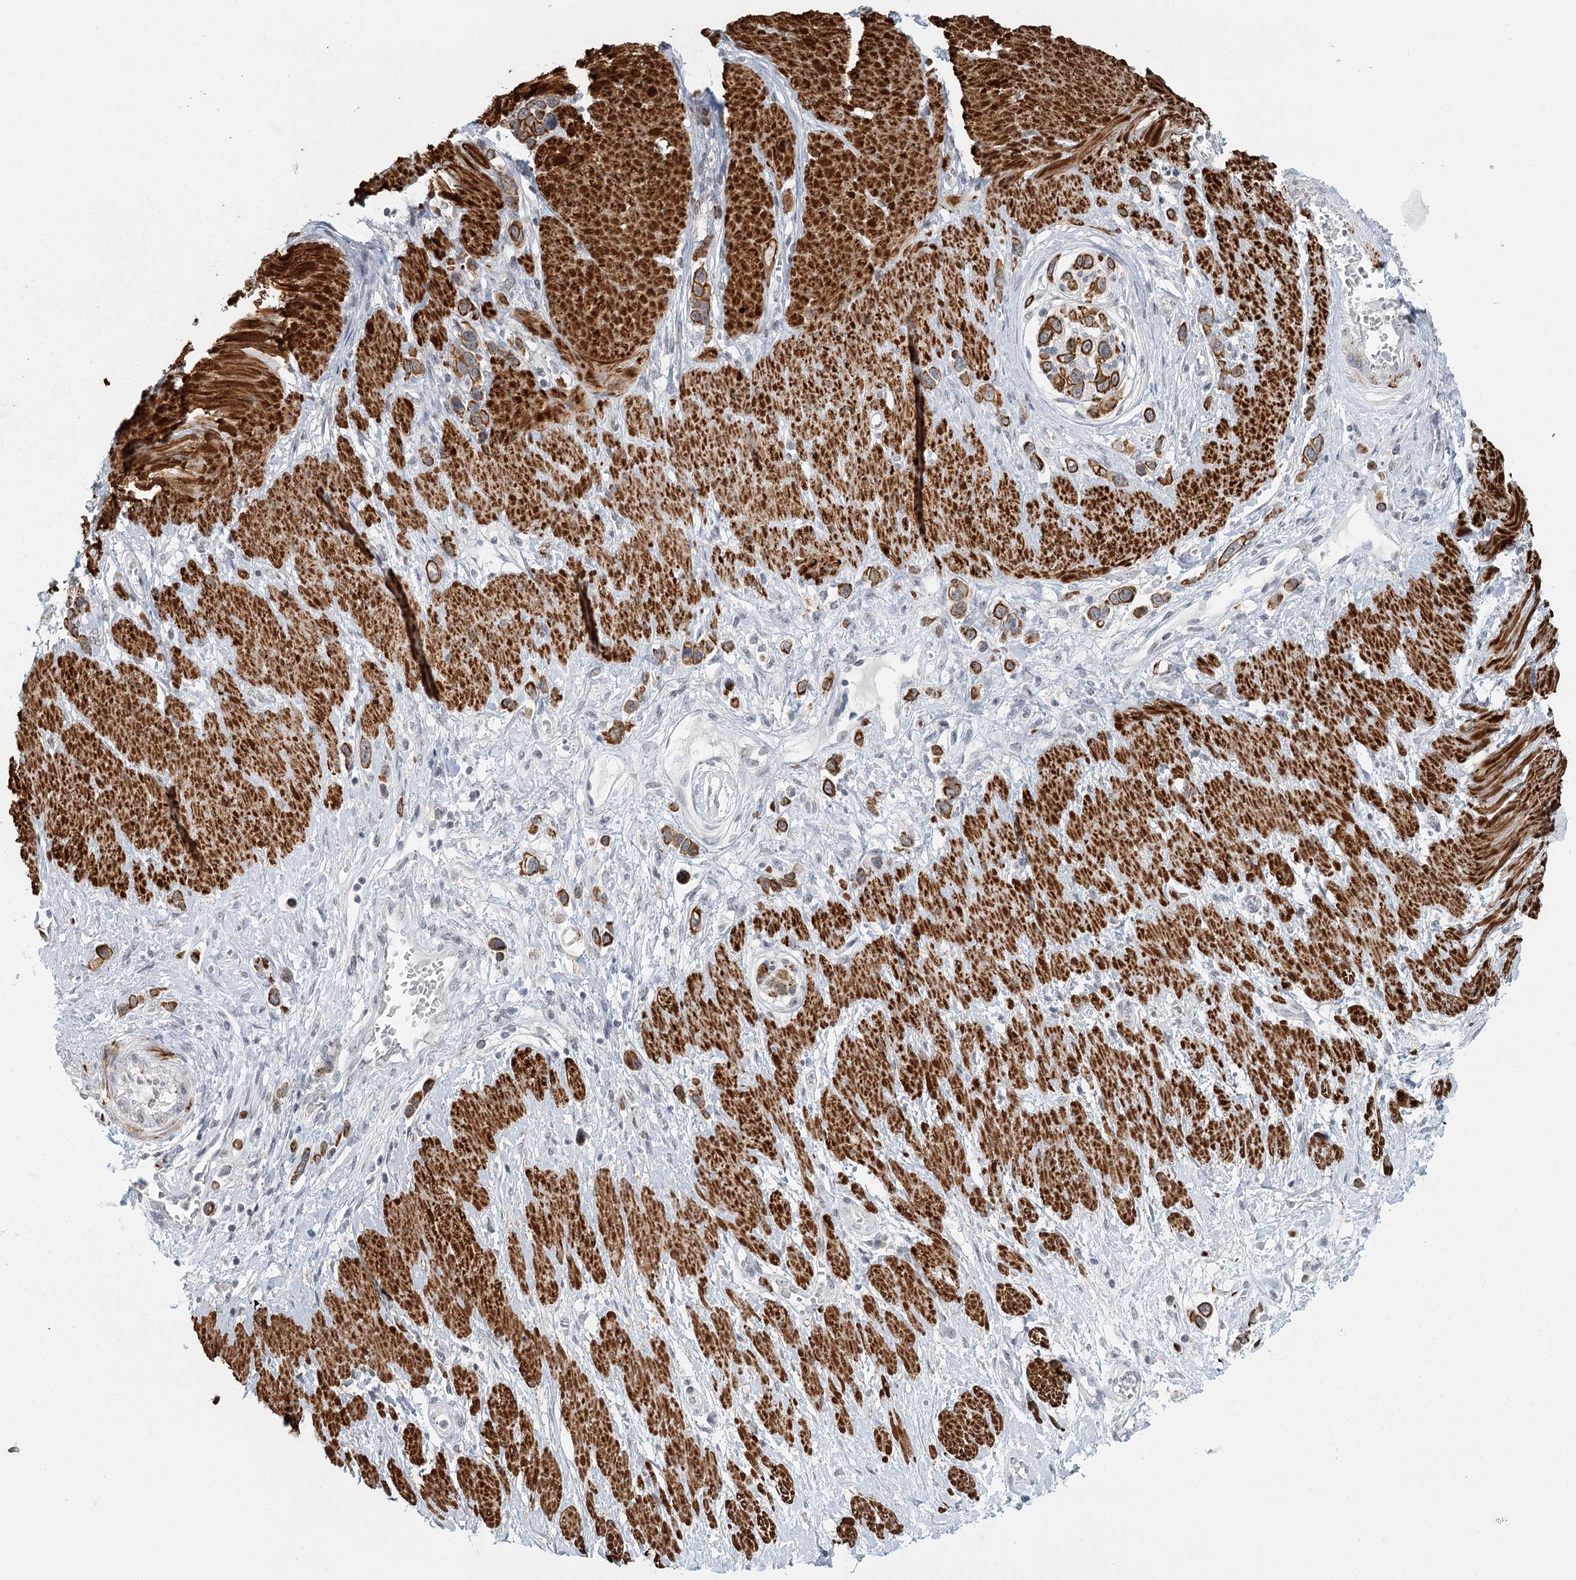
{"staining": {"intensity": "moderate", "quantity": ">75%", "location": "cytoplasmic/membranous"}, "tissue": "stomach cancer", "cell_type": "Tumor cells", "image_type": "cancer", "snomed": [{"axis": "morphology", "description": "Normal tissue, NOS"}, {"axis": "morphology", "description": "Adenocarcinoma, NOS"}, {"axis": "topography", "description": "Stomach, upper"}, {"axis": "topography", "description": "Stomach"}], "caption": "Brown immunohistochemical staining in human adenocarcinoma (stomach) shows moderate cytoplasmic/membranous positivity in approximately >75% of tumor cells.", "gene": "TMEM70", "patient": {"sex": "female", "age": 65}}